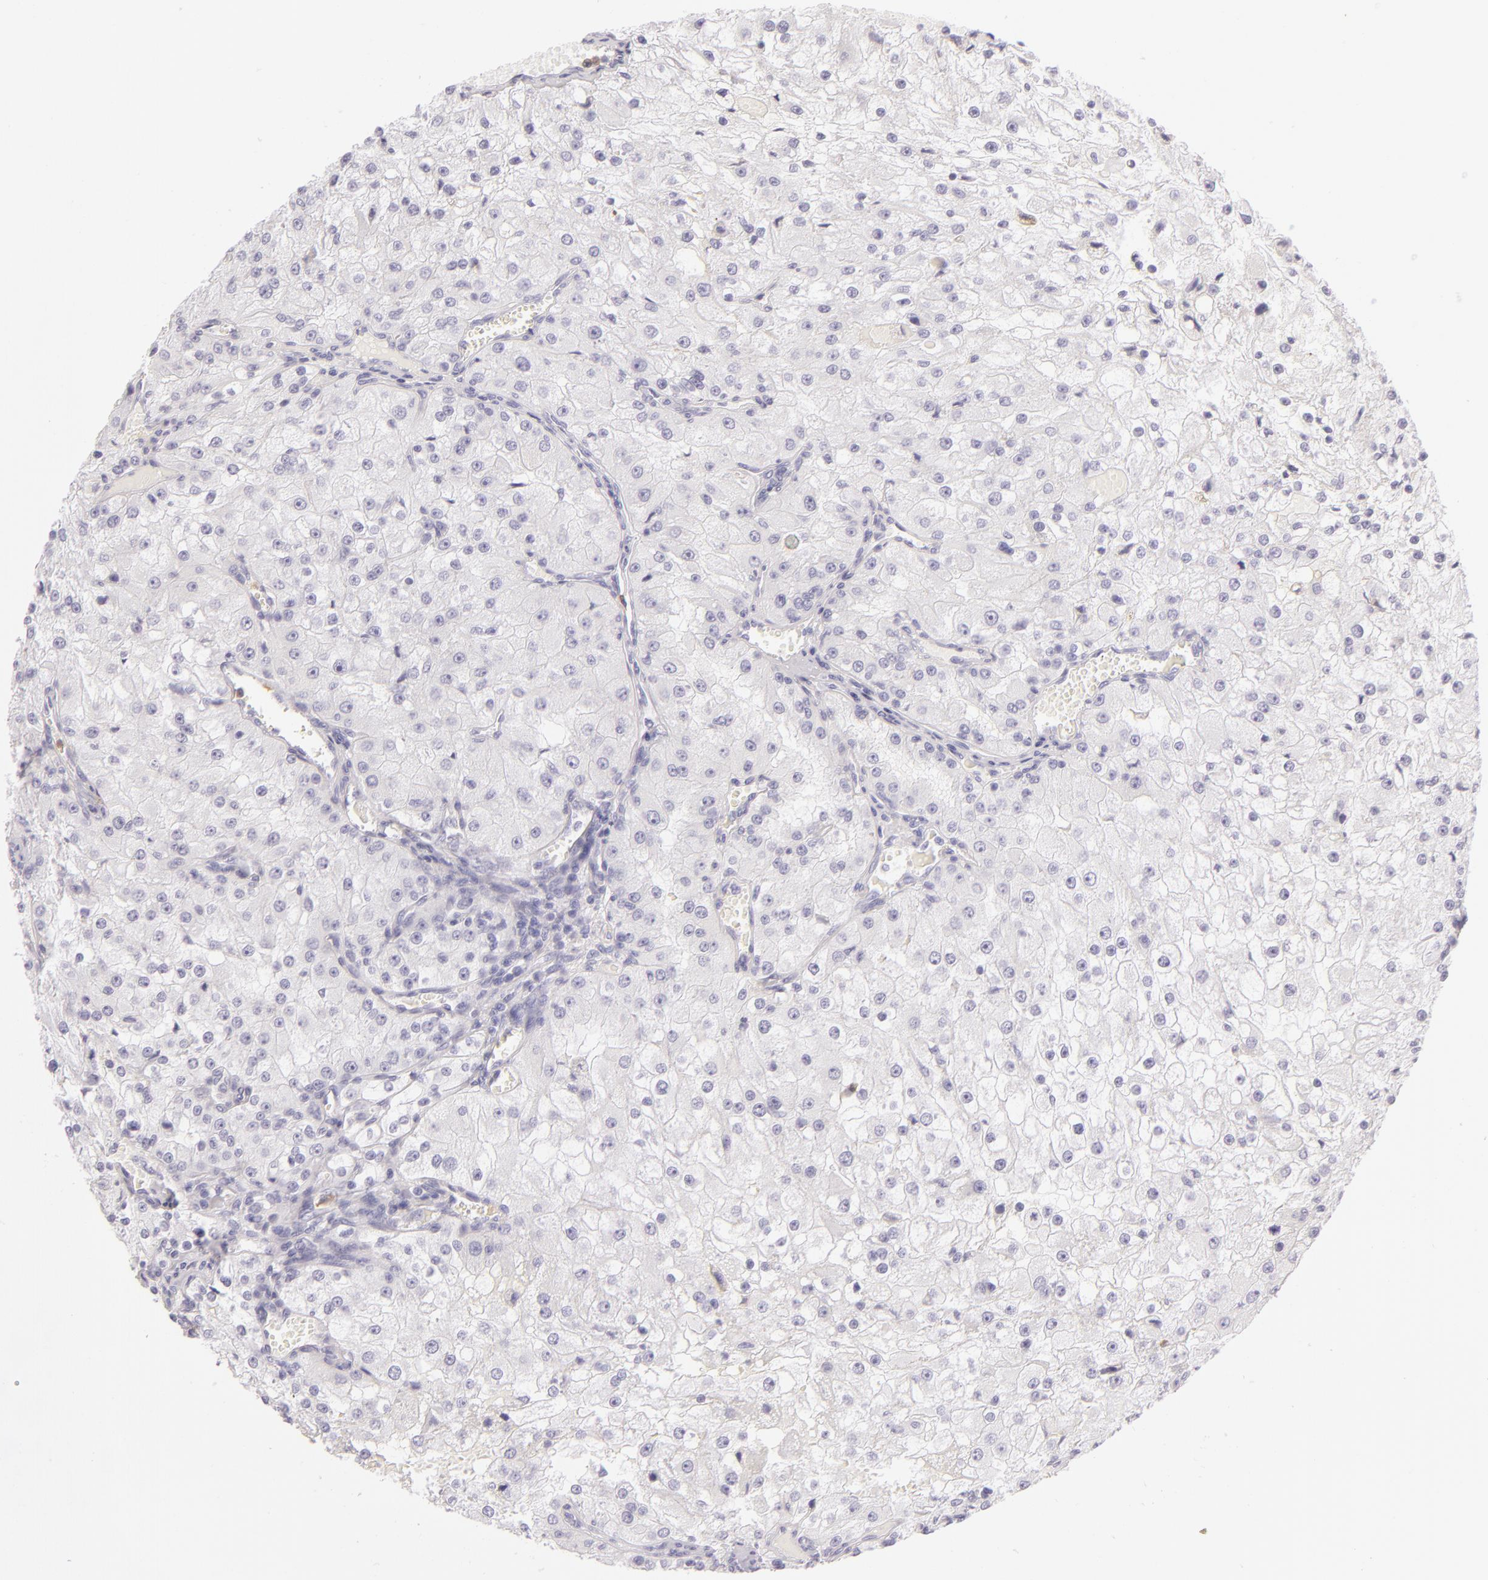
{"staining": {"intensity": "negative", "quantity": "none", "location": "none"}, "tissue": "renal cancer", "cell_type": "Tumor cells", "image_type": "cancer", "snomed": [{"axis": "morphology", "description": "Adenocarcinoma, NOS"}, {"axis": "topography", "description": "Kidney"}], "caption": "Renal cancer (adenocarcinoma) stained for a protein using IHC shows no expression tumor cells.", "gene": "CBS", "patient": {"sex": "female", "age": 74}}